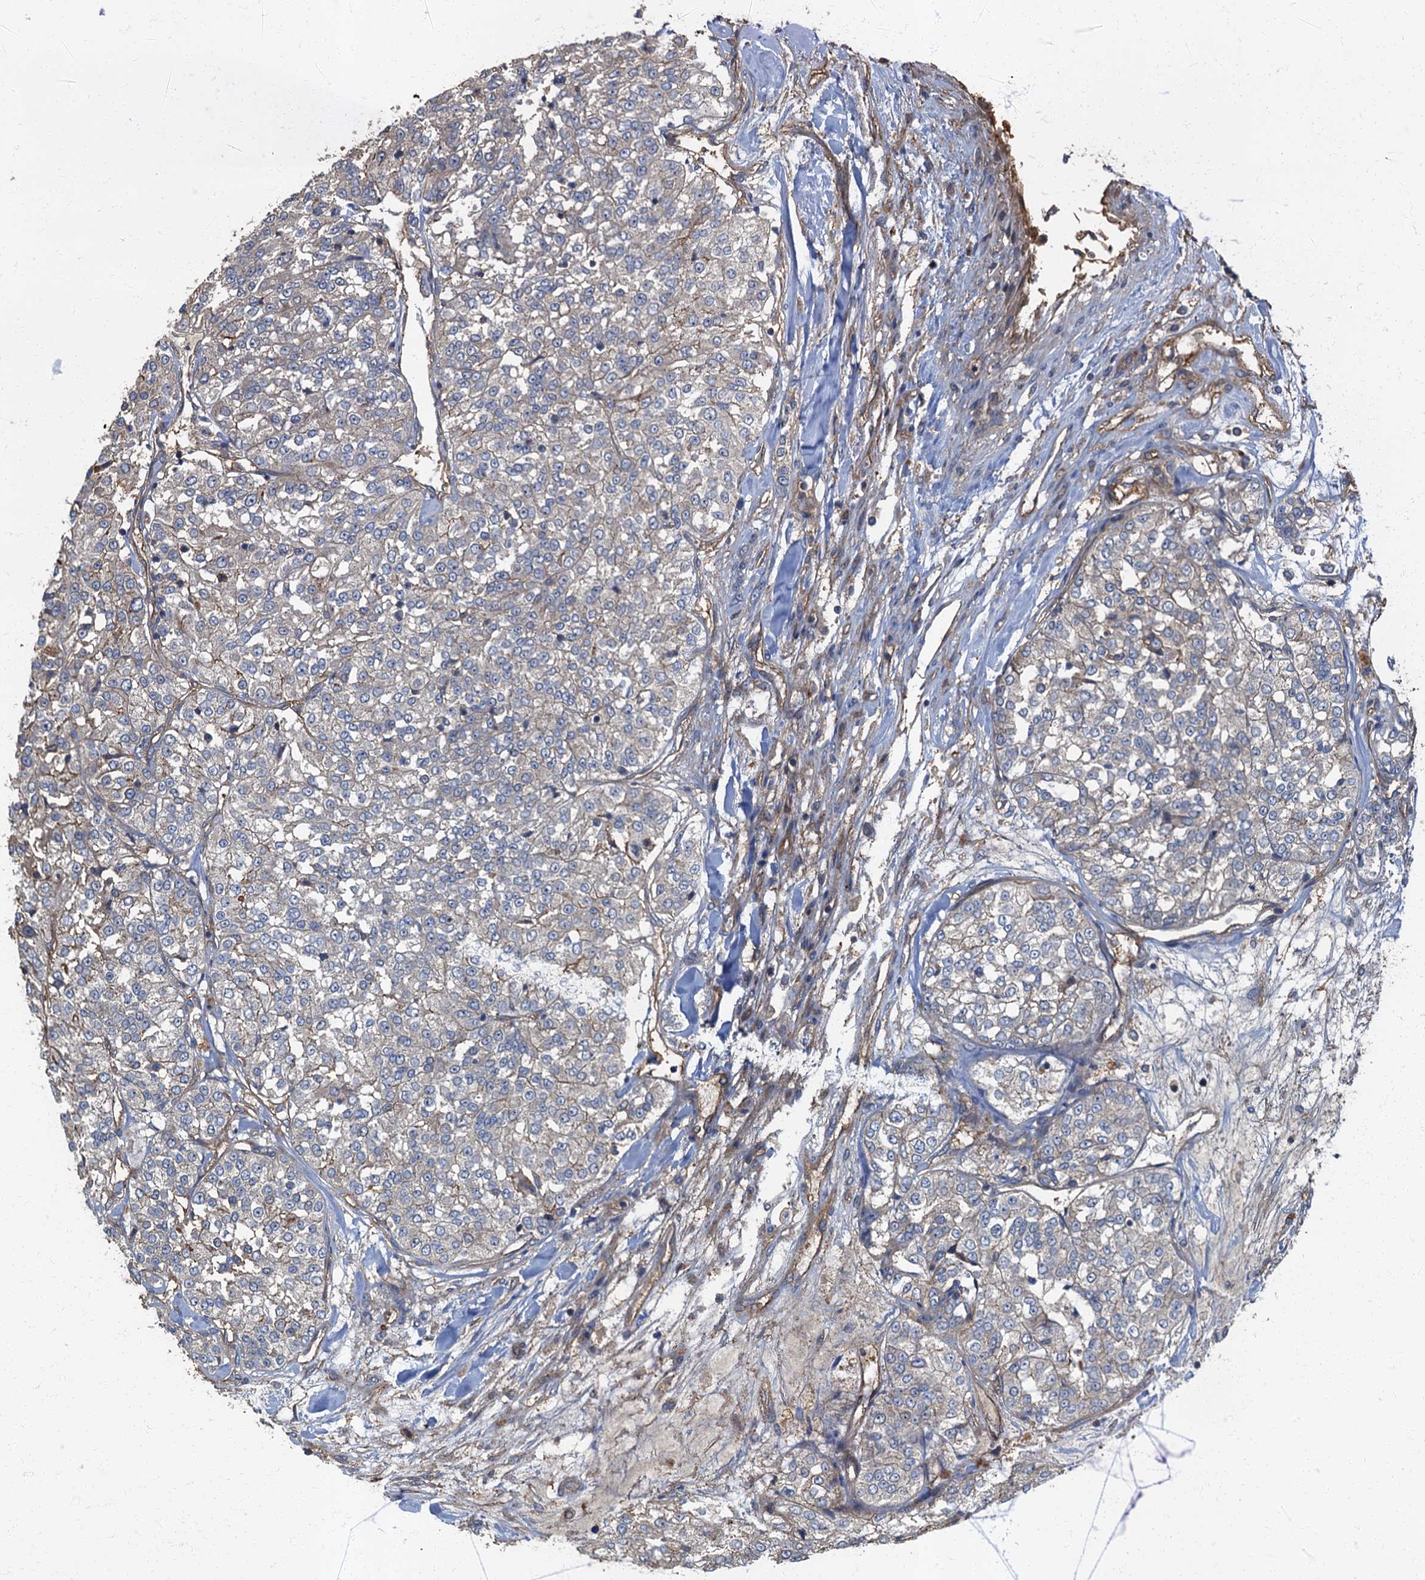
{"staining": {"intensity": "moderate", "quantity": "<25%", "location": "cytoplasmic/membranous"}, "tissue": "renal cancer", "cell_type": "Tumor cells", "image_type": "cancer", "snomed": [{"axis": "morphology", "description": "Adenocarcinoma, NOS"}, {"axis": "topography", "description": "Kidney"}], "caption": "About <25% of tumor cells in renal adenocarcinoma reveal moderate cytoplasmic/membranous protein expression as visualized by brown immunohistochemical staining.", "gene": "ARL11", "patient": {"sex": "female", "age": 63}}